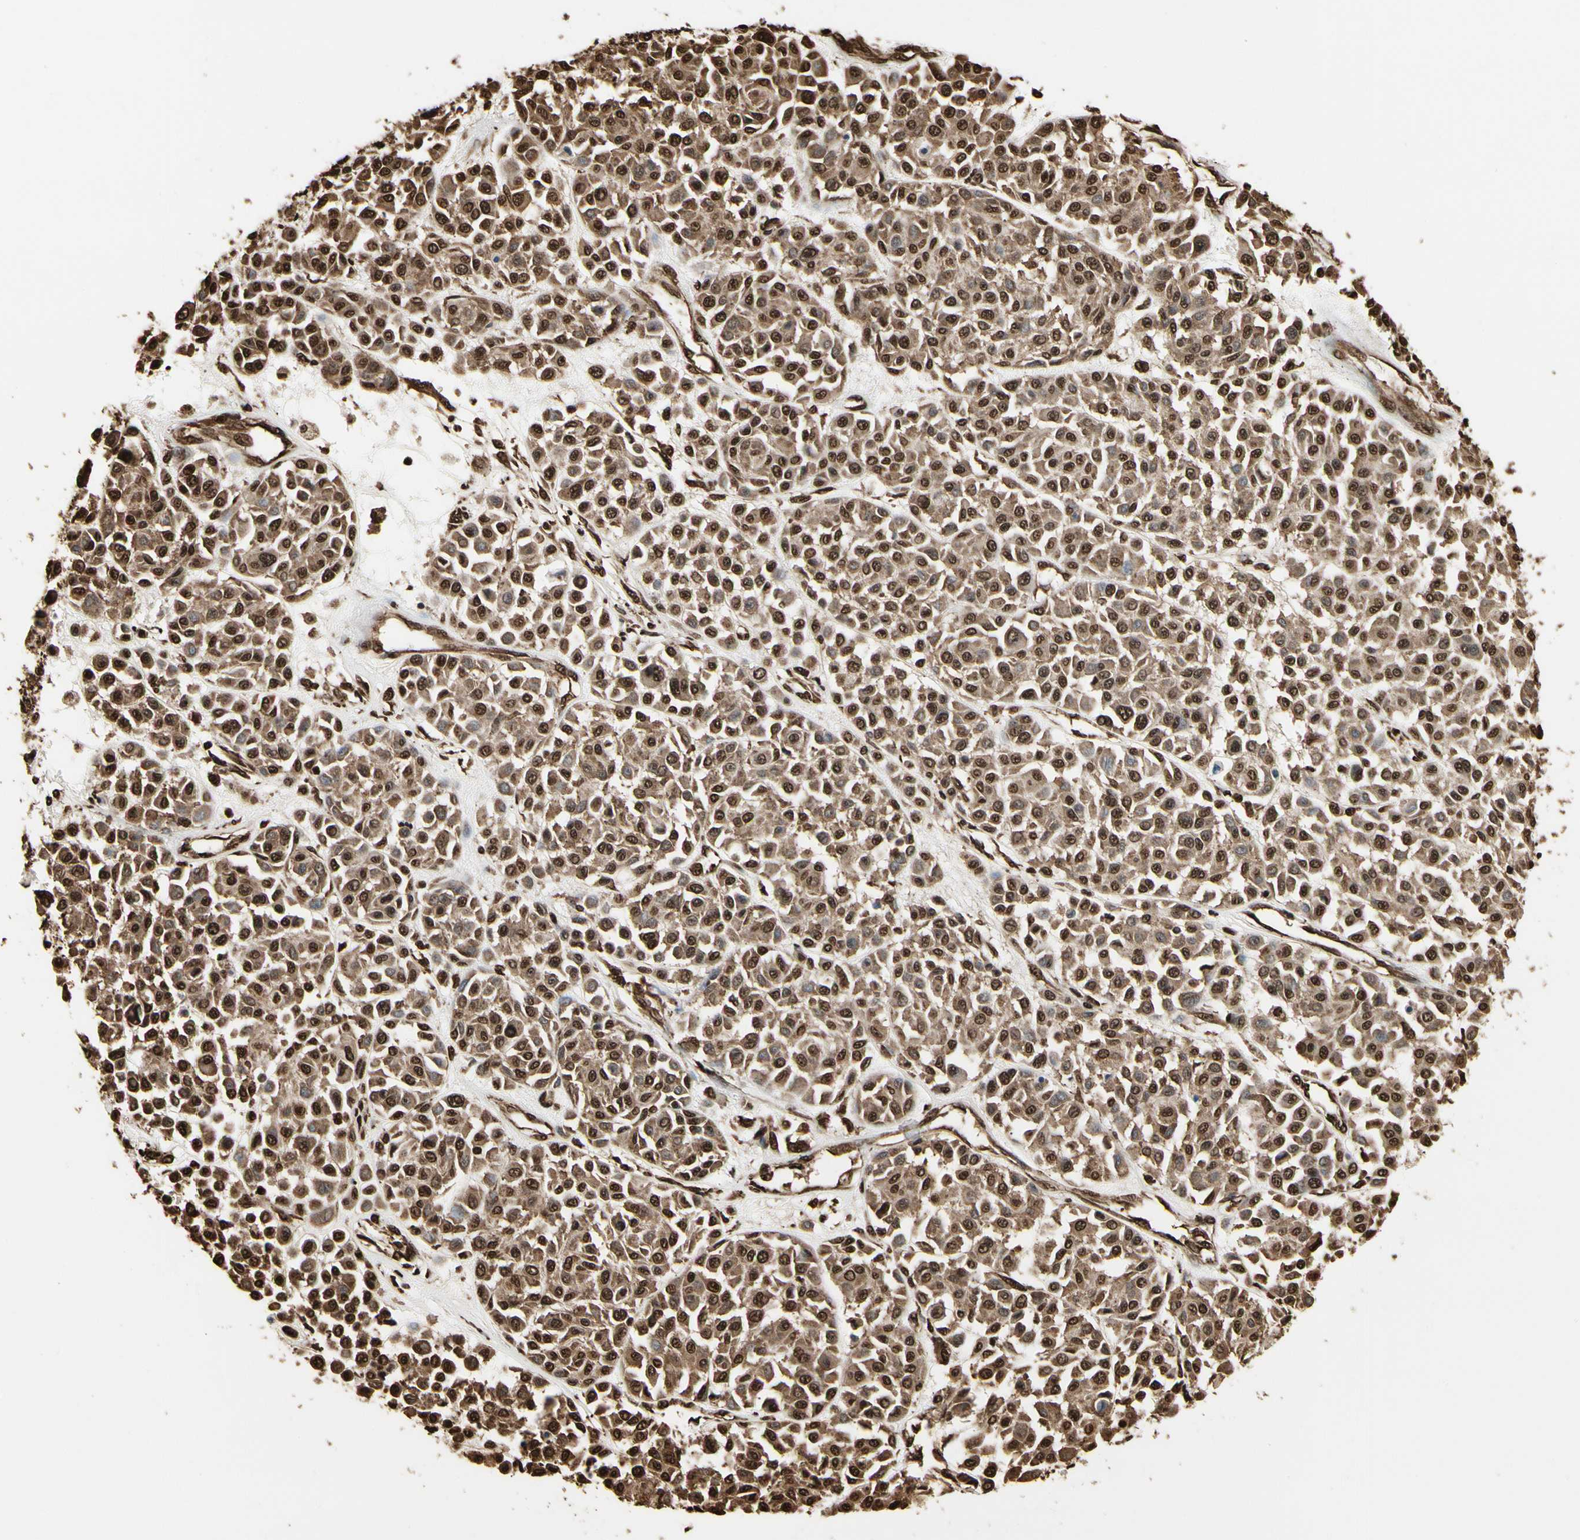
{"staining": {"intensity": "strong", "quantity": ">75%", "location": "cytoplasmic/membranous,nuclear"}, "tissue": "melanoma", "cell_type": "Tumor cells", "image_type": "cancer", "snomed": [{"axis": "morphology", "description": "Malignant melanoma, Metastatic site"}, {"axis": "topography", "description": "Soft tissue"}], "caption": "DAB (3,3'-diaminobenzidine) immunohistochemical staining of melanoma demonstrates strong cytoplasmic/membranous and nuclear protein positivity in about >75% of tumor cells.", "gene": "HNRNPK", "patient": {"sex": "male", "age": 41}}